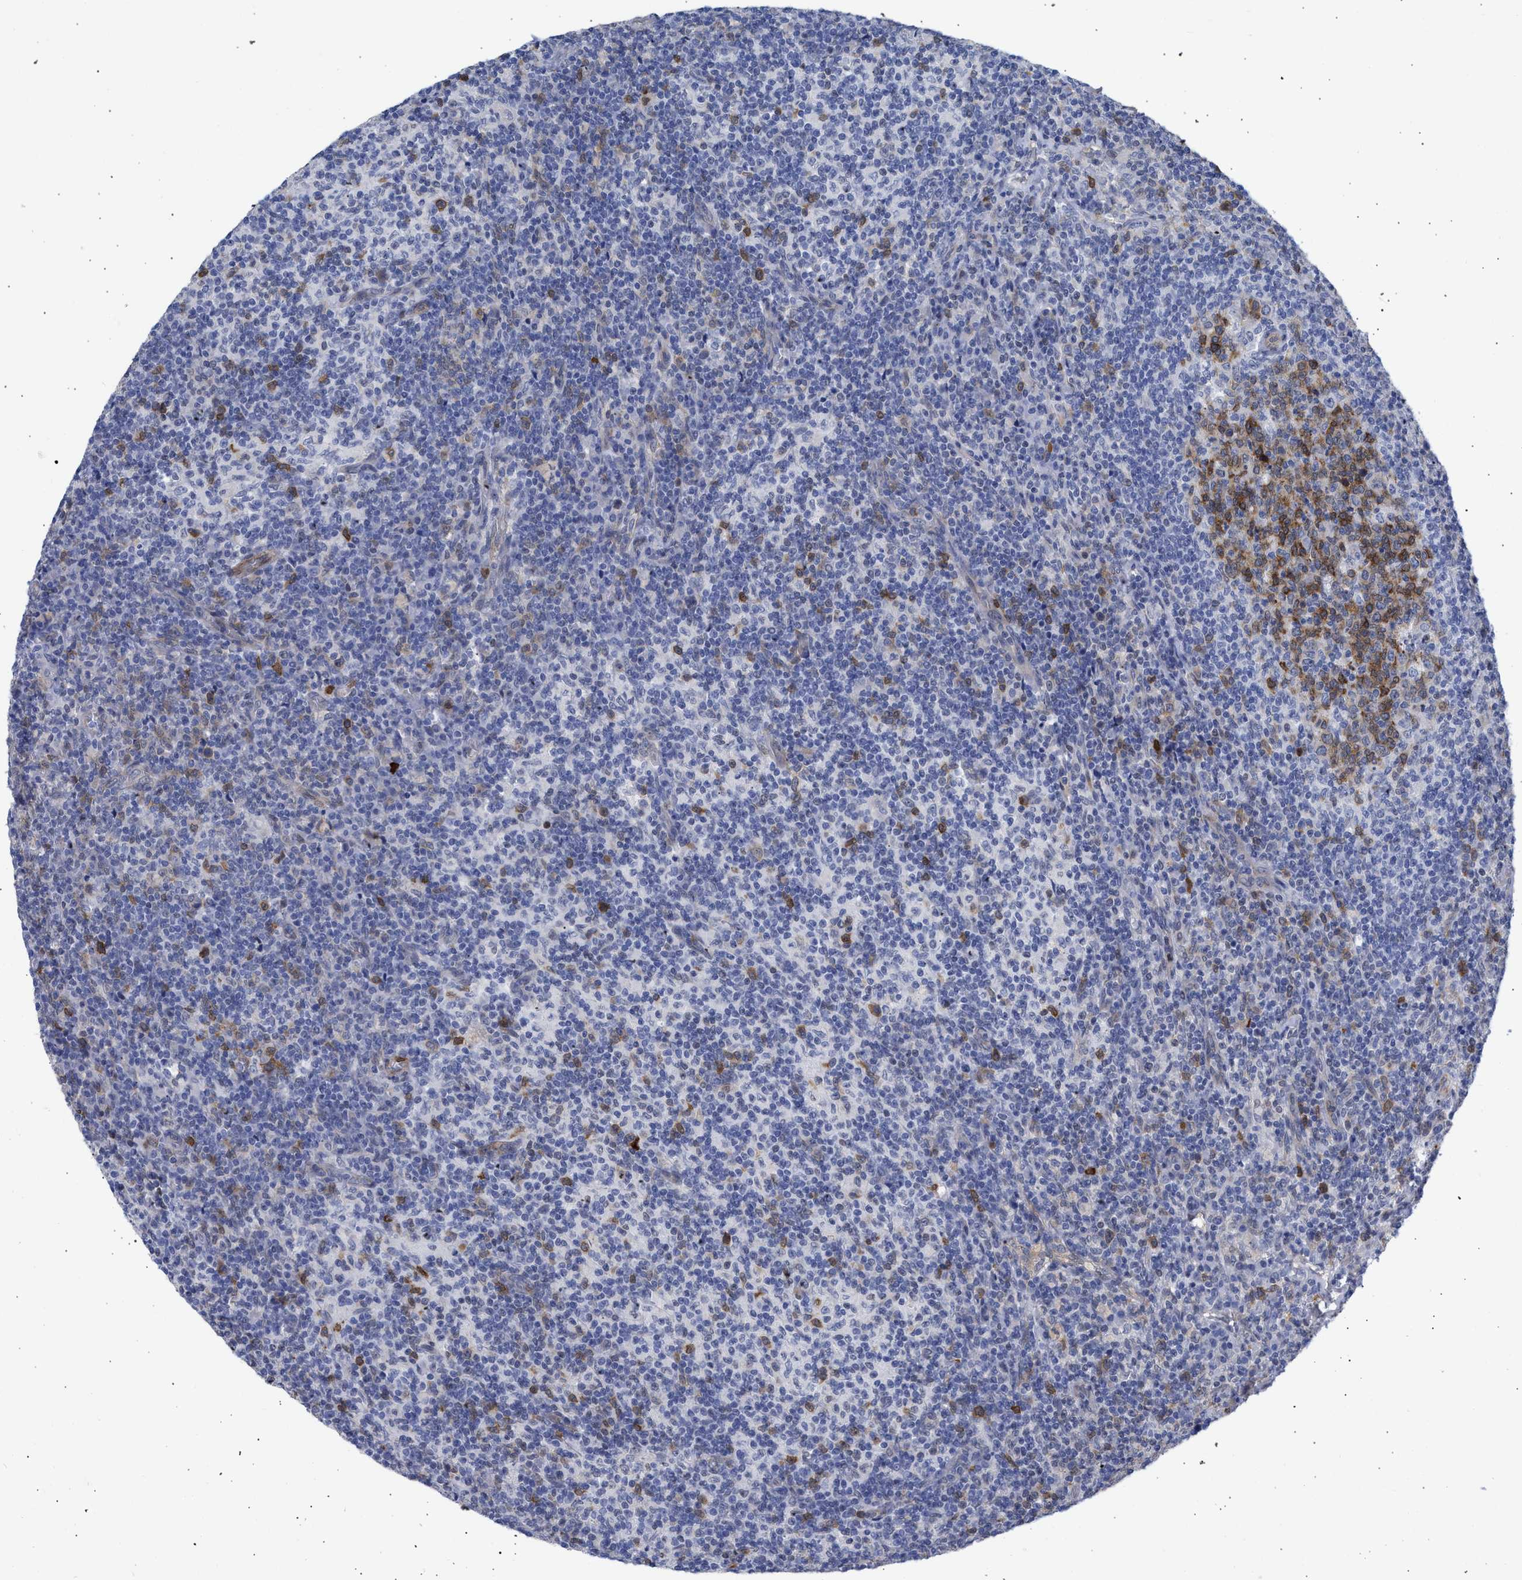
{"staining": {"intensity": "moderate", "quantity": ">75%", "location": "cytoplasmic/membranous"}, "tissue": "lymph node", "cell_type": "Germinal center cells", "image_type": "normal", "snomed": [{"axis": "morphology", "description": "Normal tissue, NOS"}, {"axis": "morphology", "description": "Inflammation, NOS"}, {"axis": "topography", "description": "Lymph node"}], "caption": "Human lymph node stained for a protein (brown) exhibits moderate cytoplasmic/membranous positive expression in approximately >75% of germinal center cells.", "gene": "THRA", "patient": {"sex": "male", "age": 55}}